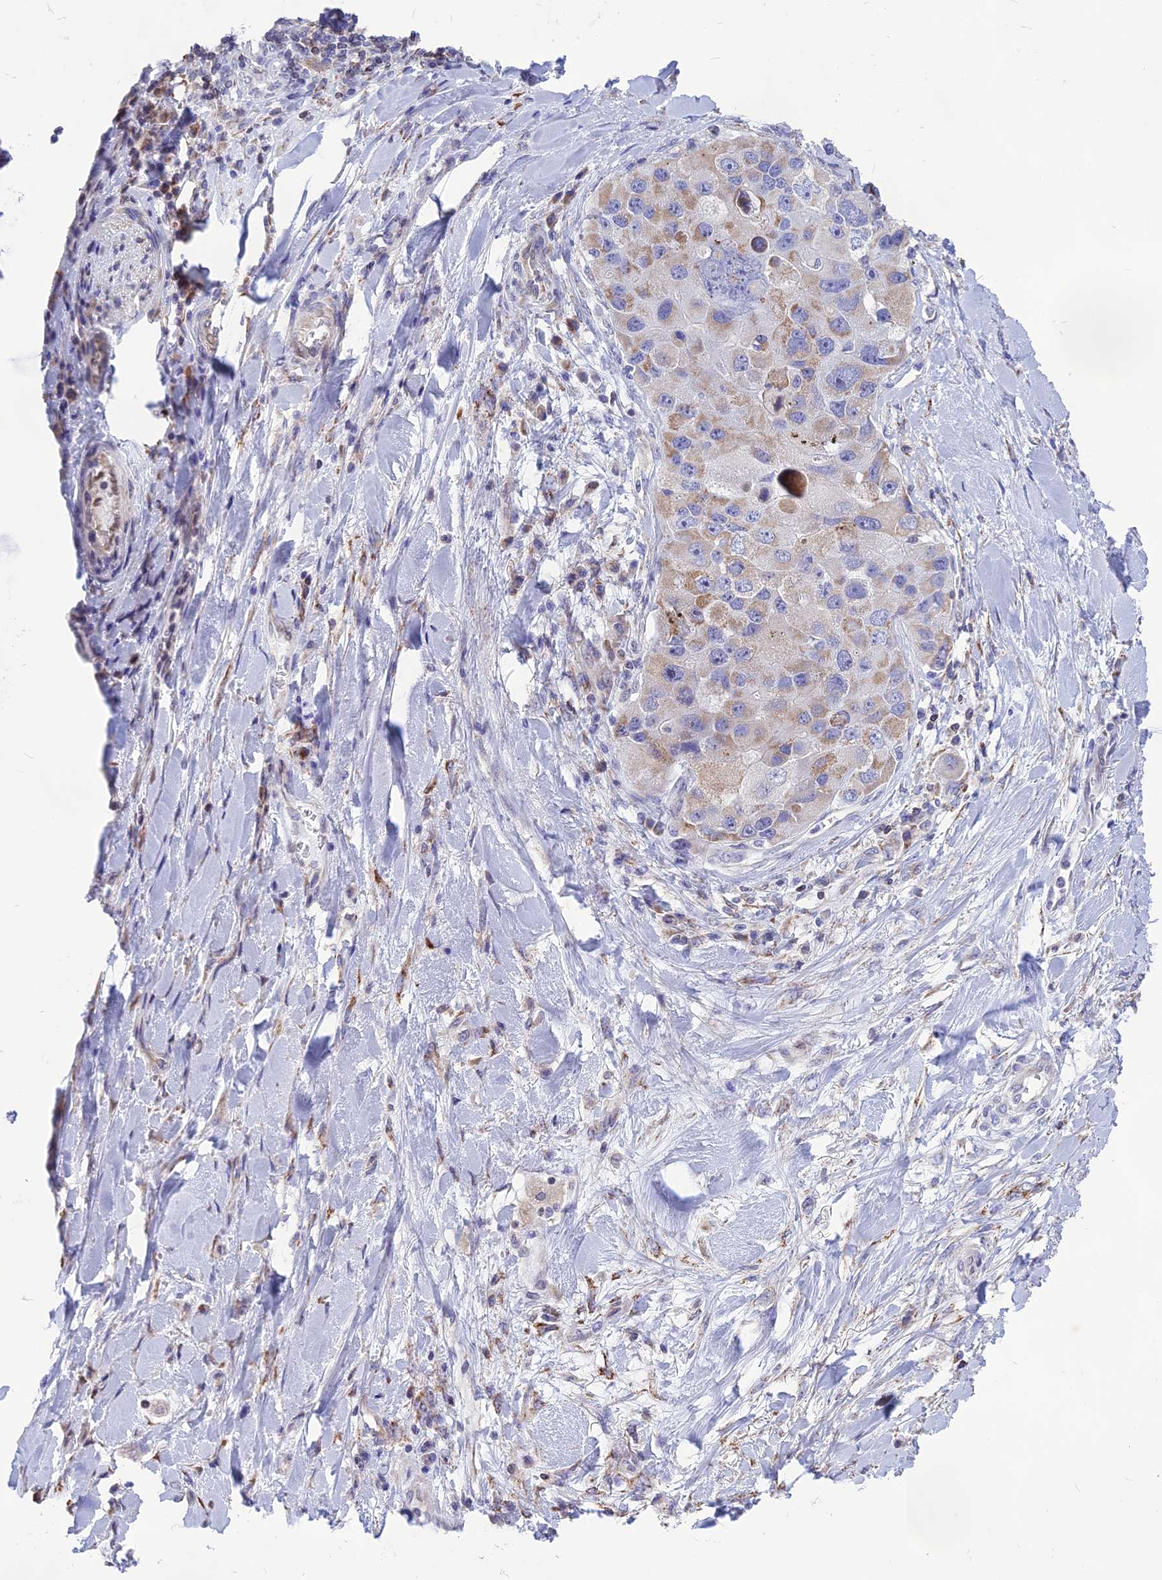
{"staining": {"intensity": "weak", "quantity": "<25%", "location": "cytoplasmic/membranous"}, "tissue": "lung cancer", "cell_type": "Tumor cells", "image_type": "cancer", "snomed": [{"axis": "morphology", "description": "Adenocarcinoma, NOS"}, {"axis": "topography", "description": "Lung"}], "caption": "Lung cancer (adenocarcinoma) was stained to show a protein in brown. There is no significant staining in tumor cells.", "gene": "DOC2B", "patient": {"sex": "female", "age": 54}}